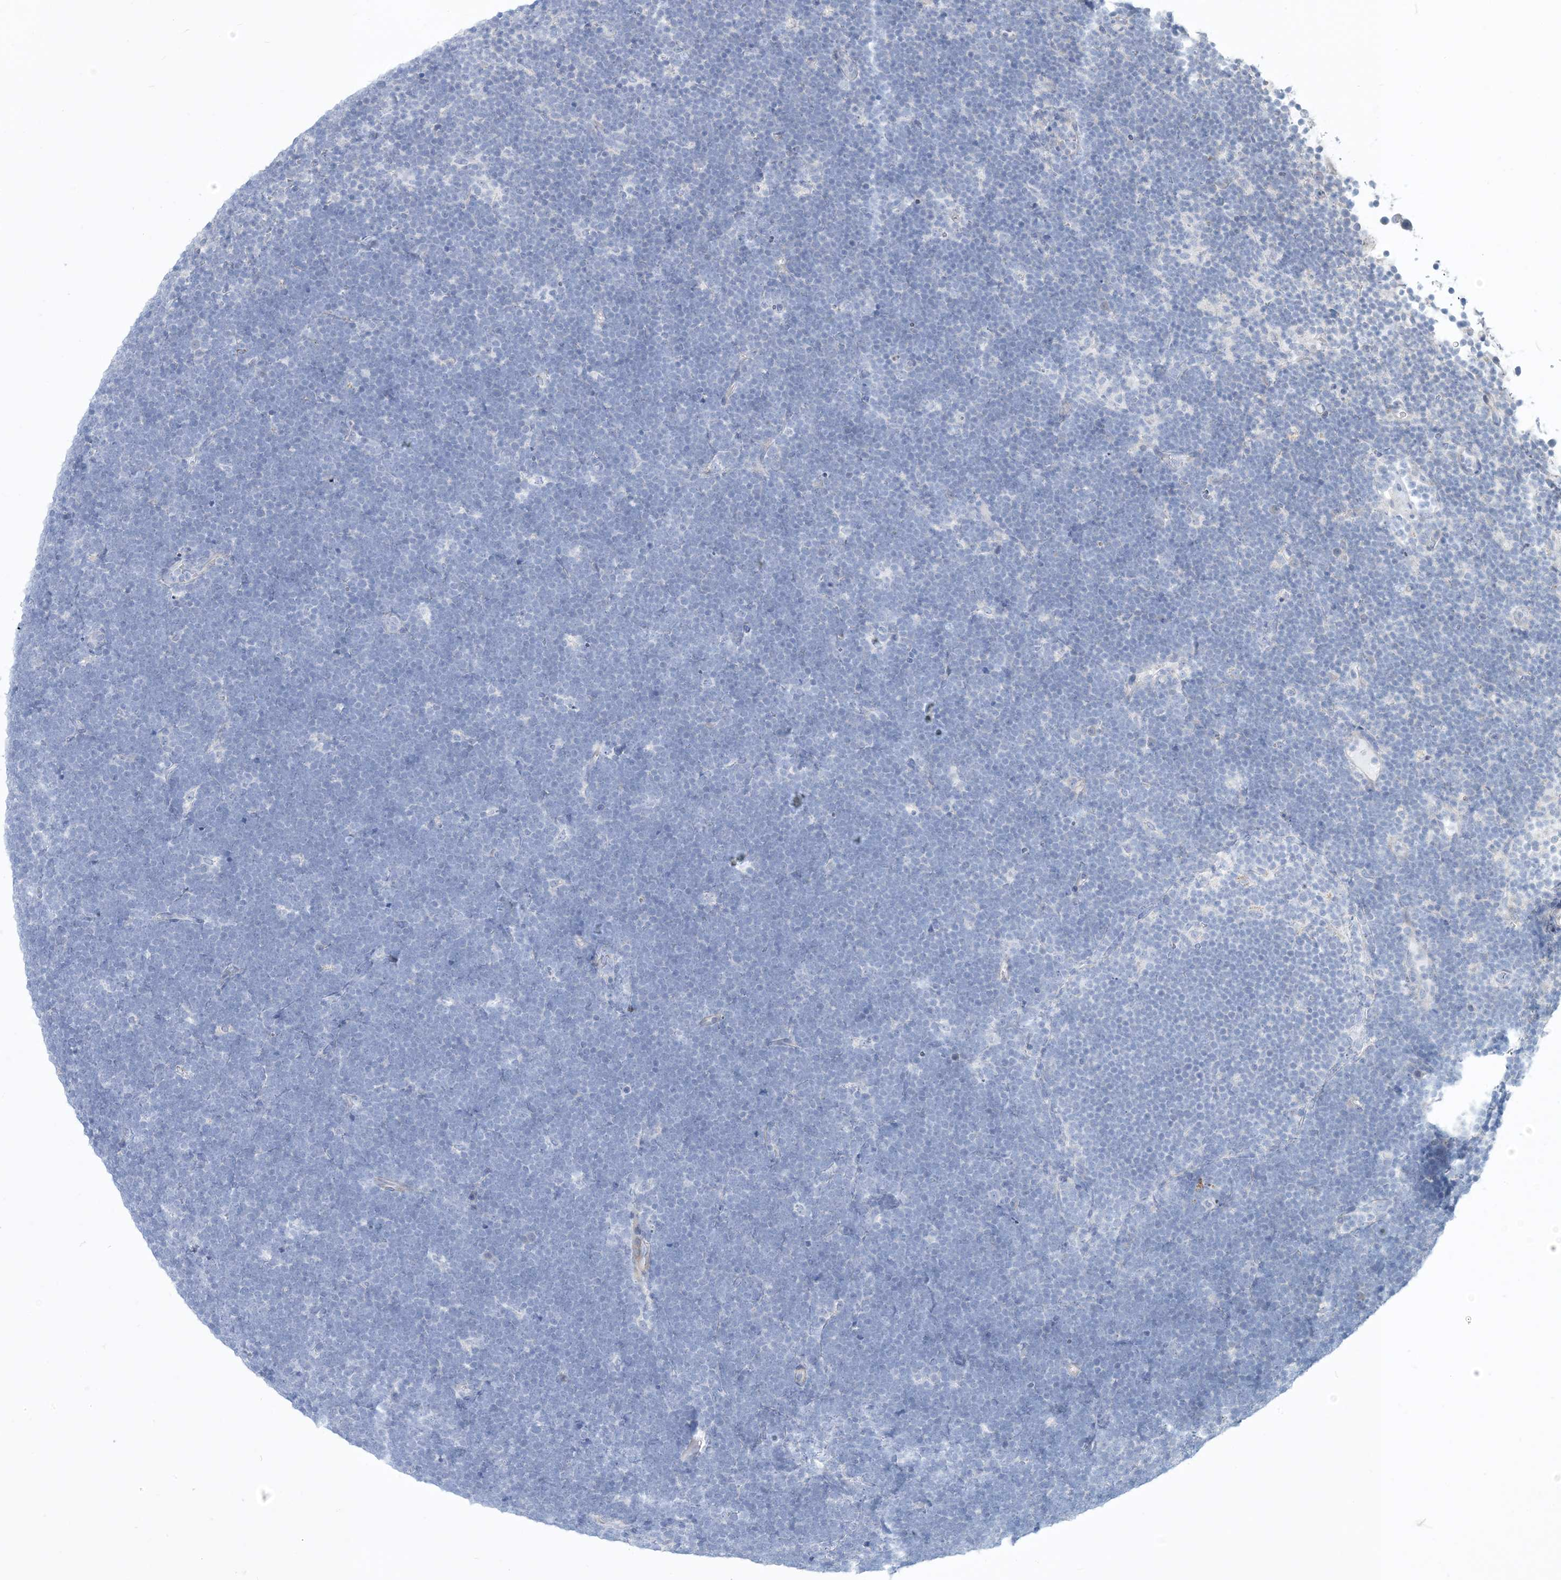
{"staining": {"intensity": "negative", "quantity": "none", "location": "none"}, "tissue": "lymphoma", "cell_type": "Tumor cells", "image_type": "cancer", "snomed": [{"axis": "morphology", "description": "Malignant lymphoma, non-Hodgkin's type, High grade"}, {"axis": "topography", "description": "Lymph node"}], "caption": "Immunohistochemical staining of human malignant lymphoma, non-Hodgkin's type (high-grade) displays no significant staining in tumor cells.", "gene": "MOXD1", "patient": {"sex": "male", "age": 13}}